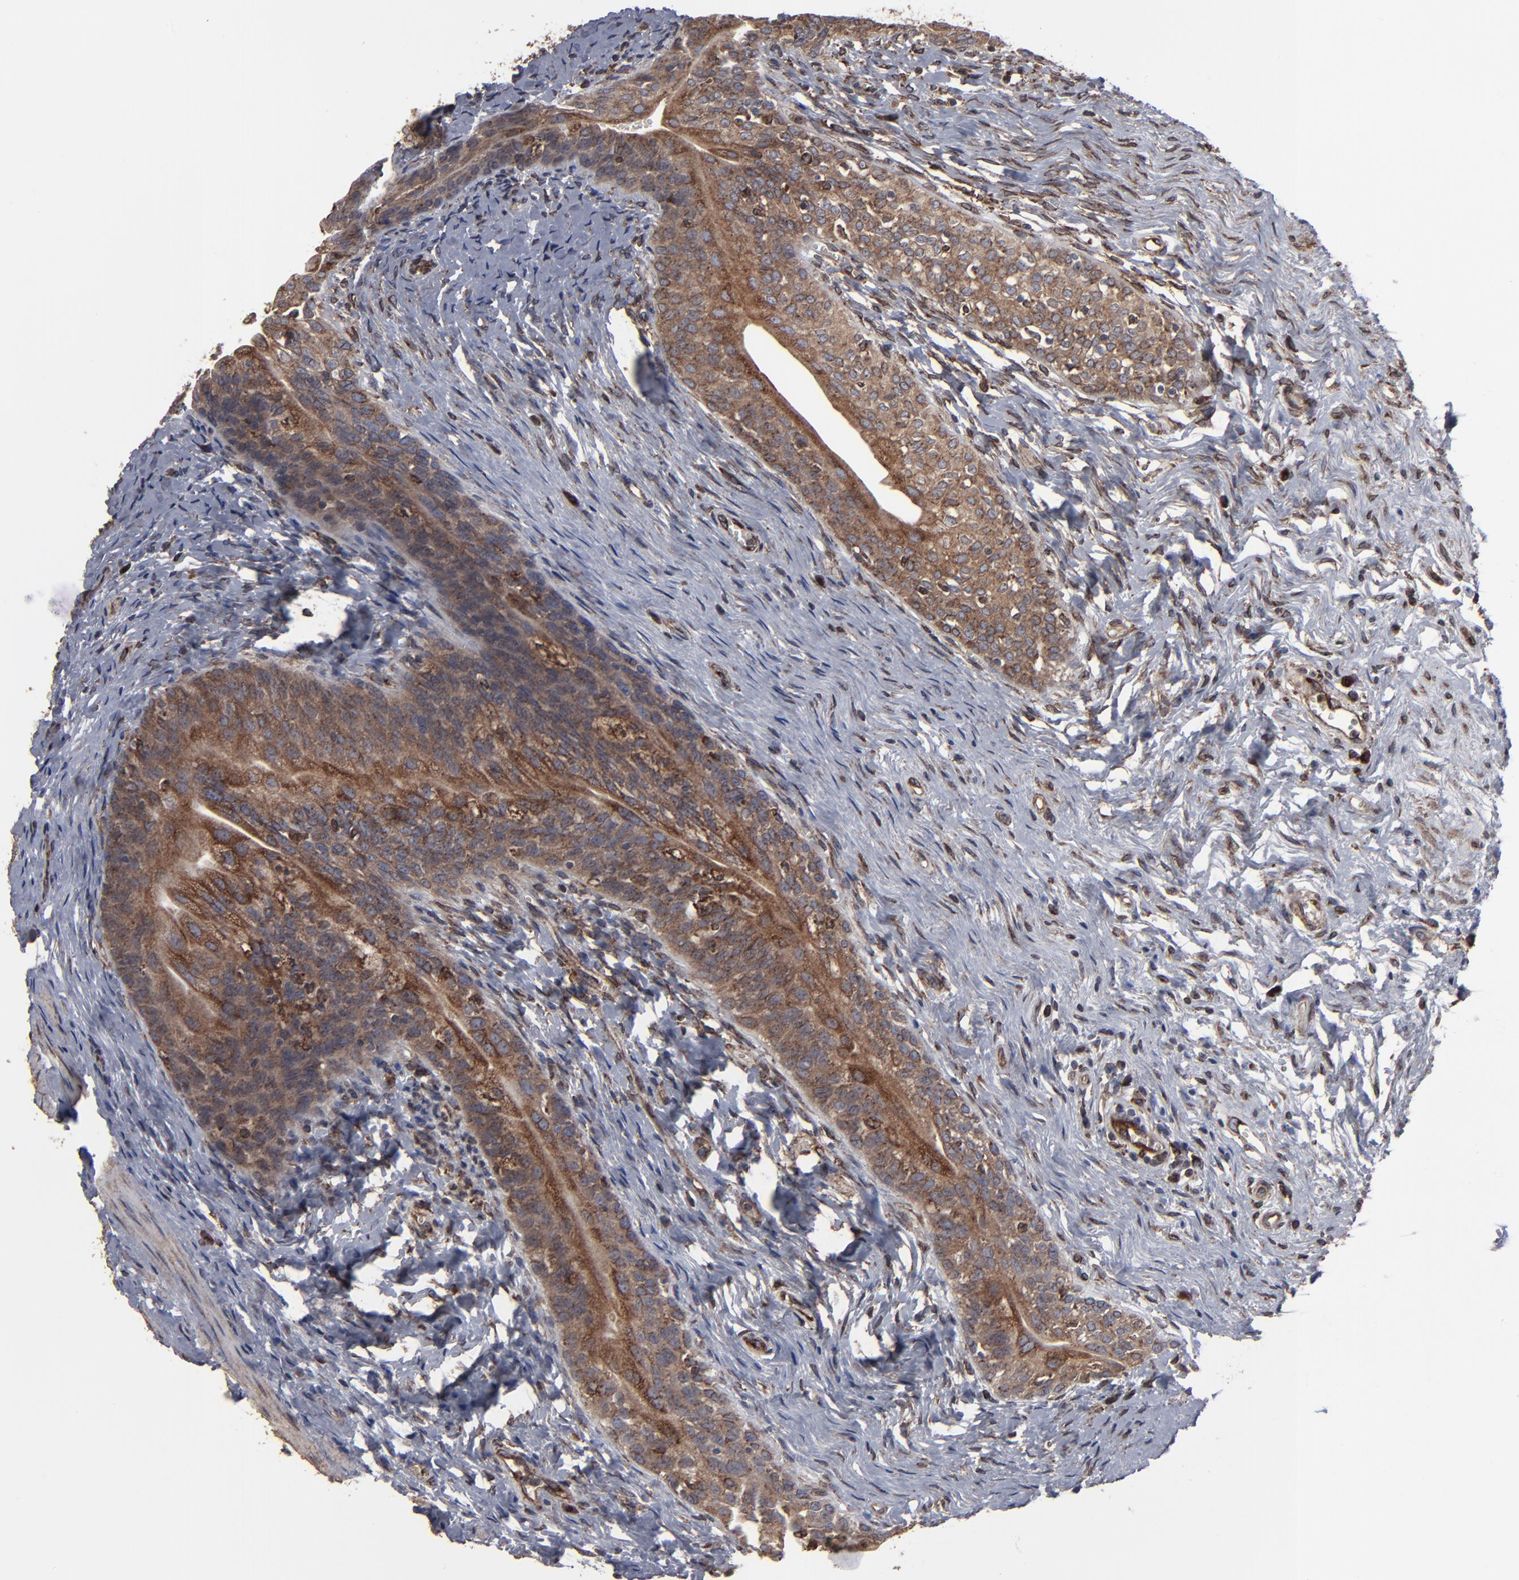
{"staining": {"intensity": "moderate", "quantity": ">75%", "location": "cytoplasmic/membranous"}, "tissue": "urinary bladder", "cell_type": "Urothelial cells", "image_type": "normal", "snomed": [{"axis": "morphology", "description": "Normal tissue, NOS"}, {"axis": "topography", "description": "Urinary bladder"}], "caption": "Protein expression analysis of benign urinary bladder demonstrates moderate cytoplasmic/membranous positivity in about >75% of urothelial cells. Using DAB (3,3'-diaminobenzidine) (brown) and hematoxylin (blue) stains, captured at high magnification using brightfield microscopy.", "gene": "CNIH1", "patient": {"sex": "female", "age": 55}}